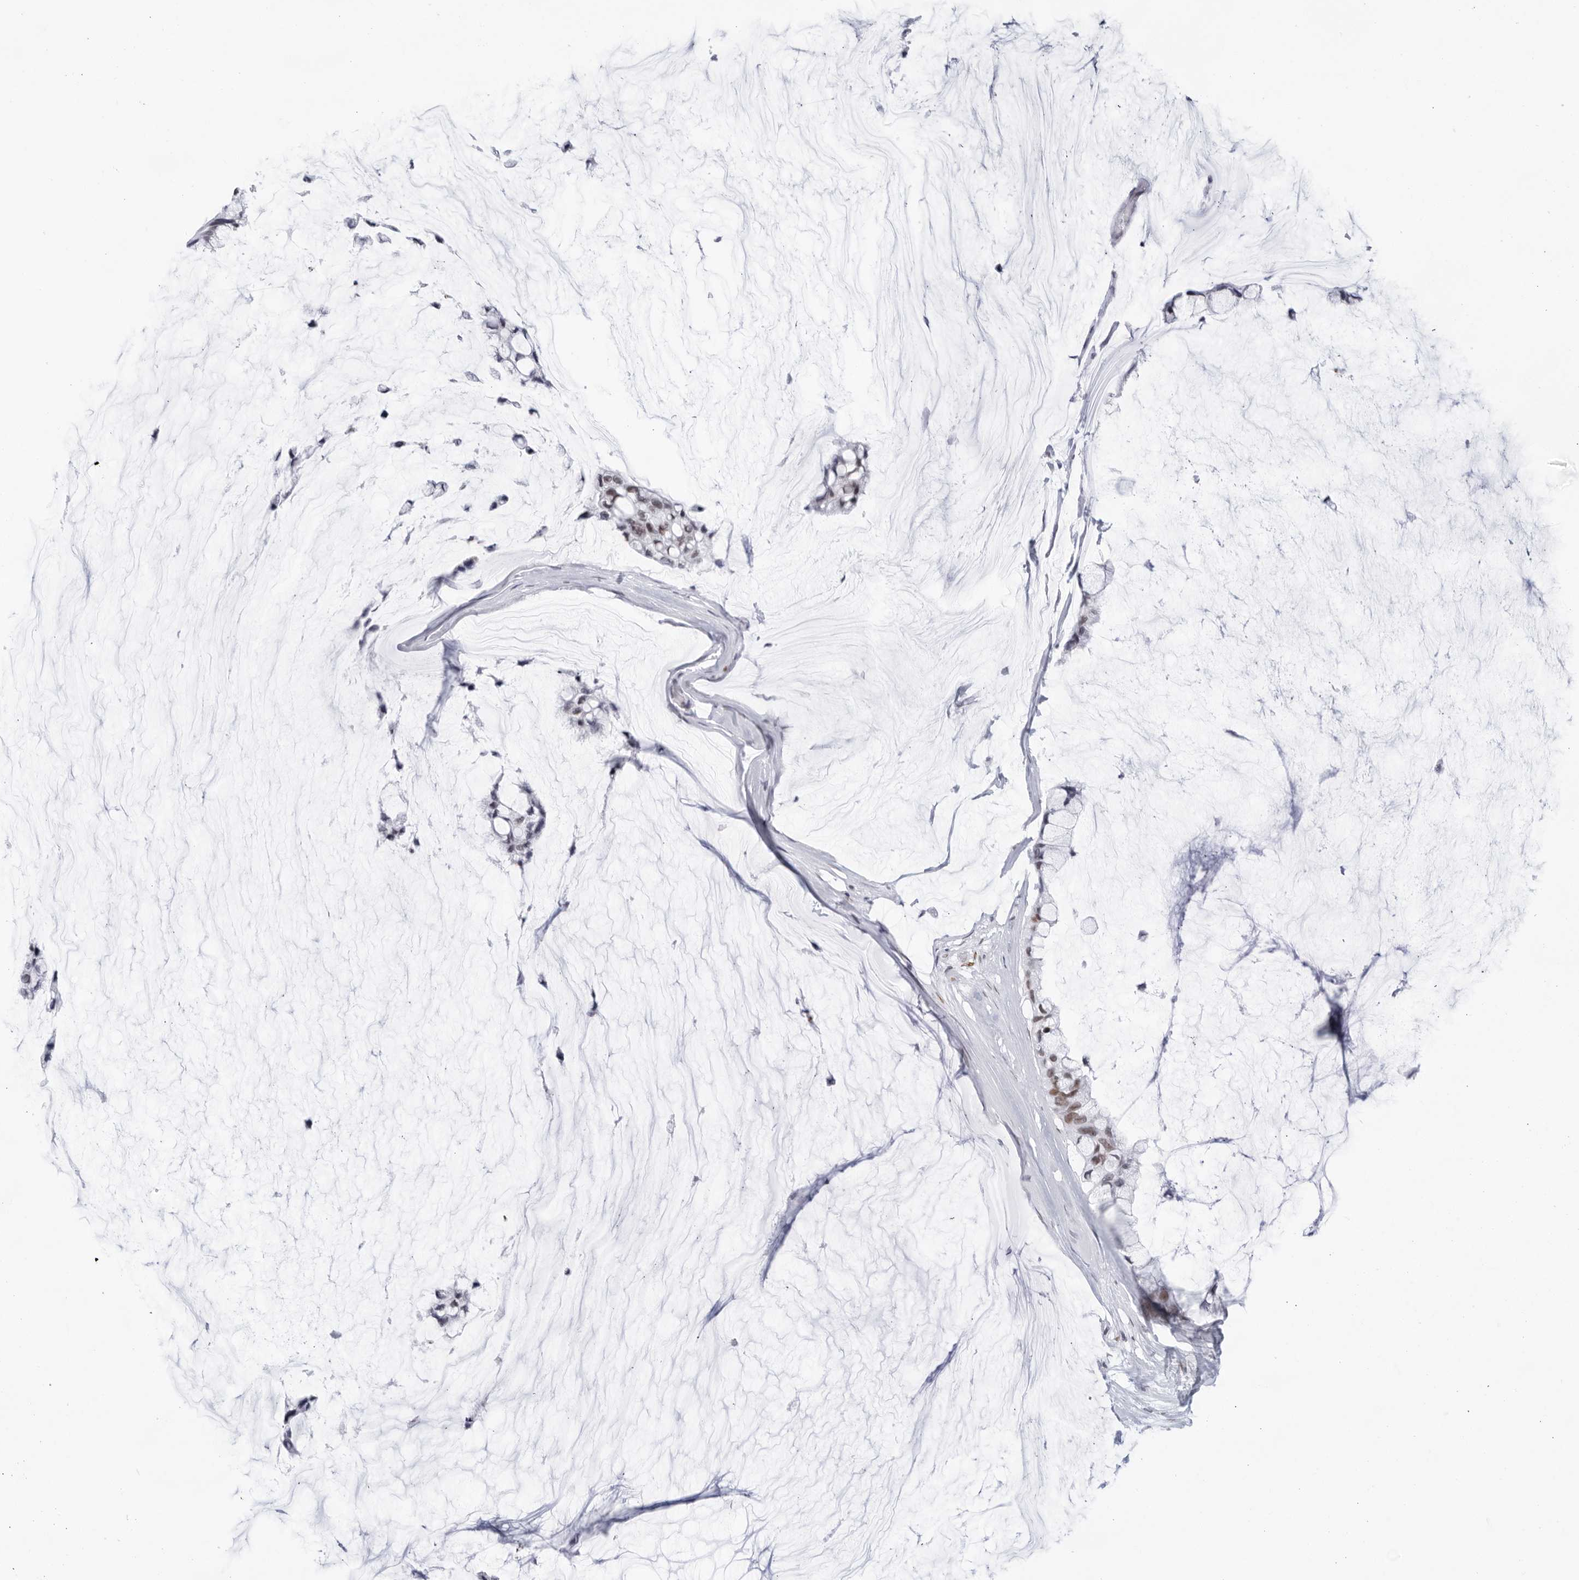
{"staining": {"intensity": "moderate", "quantity": "<25%", "location": "nuclear"}, "tissue": "ovarian cancer", "cell_type": "Tumor cells", "image_type": "cancer", "snomed": [{"axis": "morphology", "description": "Cystadenocarcinoma, mucinous, NOS"}, {"axis": "topography", "description": "Ovary"}], "caption": "Human ovarian cancer stained for a protein (brown) shows moderate nuclear positive staining in approximately <25% of tumor cells.", "gene": "HP1BP3", "patient": {"sex": "female", "age": 39}}